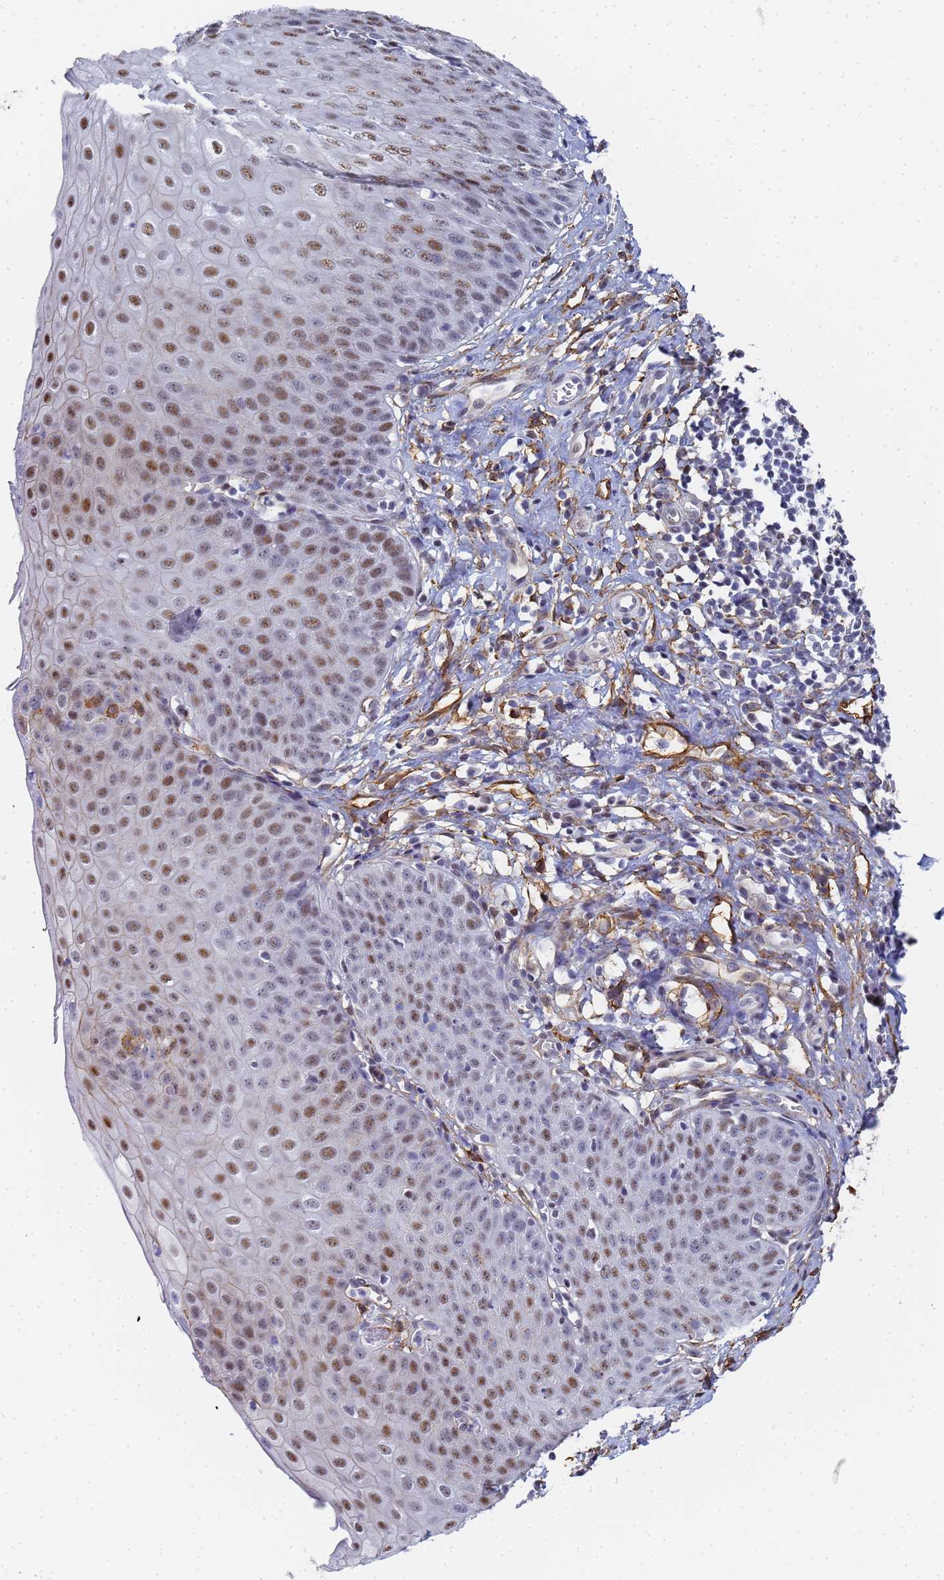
{"staining": {"intensity": "moderate", "quantity": "25%-75%", "location": "nuclear"}, "tissue": "esophagus", "cell_type": "Squamous epithelial cells", "image_type": "normal", "snomed": [{"axis": "morphology", "description": "Normal tissue, NOS"}, {"axis": "topography", "description": "Esophagus"}], "caption": "IHC image of unremarkable esophagus stained for a protein (brown), which reveals medium levels of moderate nuclear staining in approximately 25%-75% of squamous epithelial cells.", "gene": "PRRT4", "patient": {"sex": "male", "age": 71}}